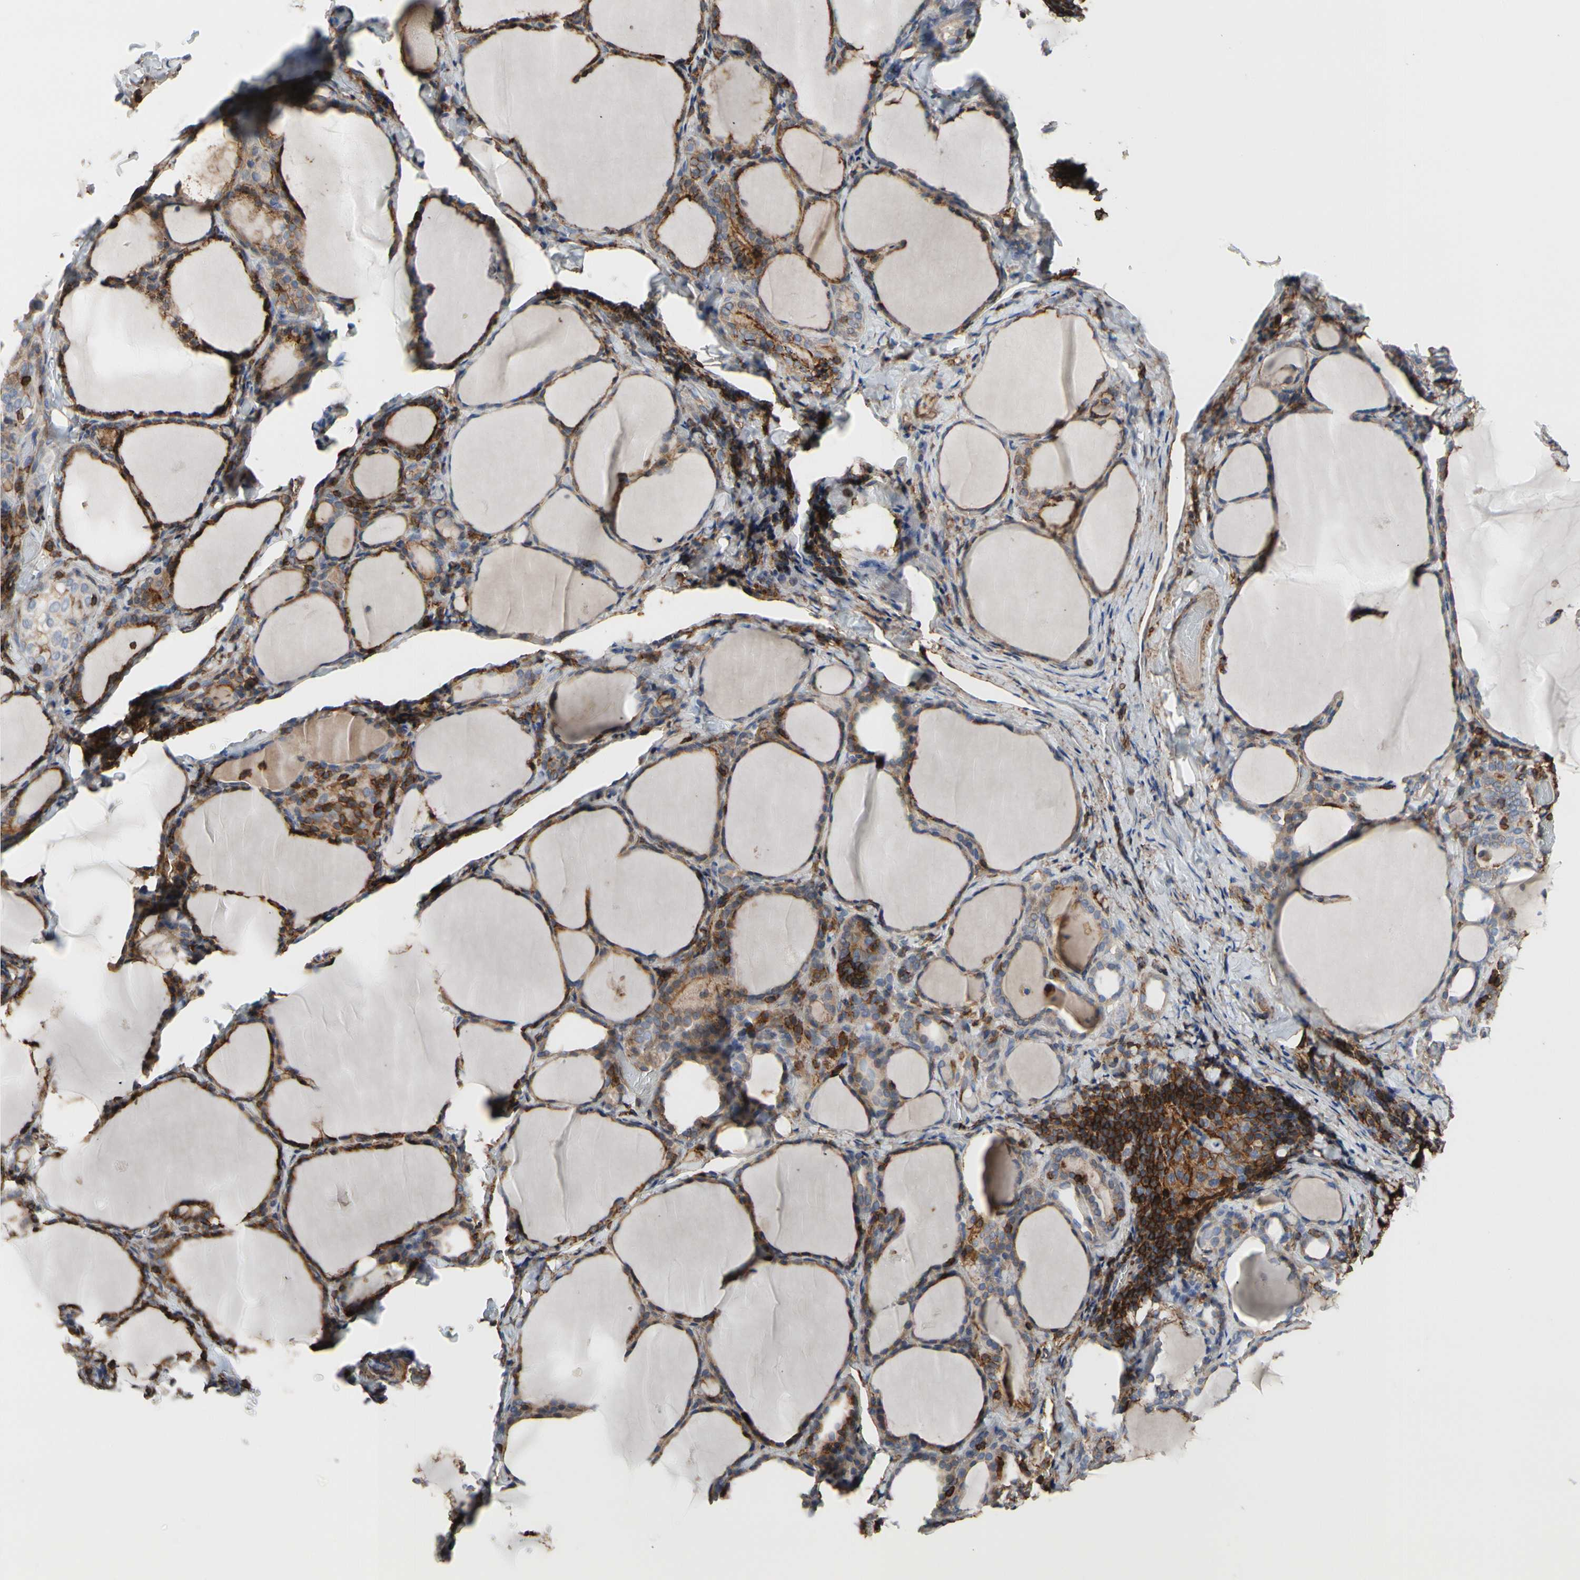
{"staining": {"intensity": "moderate", "quantity": ">75%", "location": "cytoplasmic/membranous"}, "tissue": "thyroid gland", "cell_type": "Glandular cells", "image_type": "normal", "snomed": [{"axis": "morphology", "description": "Normal tissue, NOS"}, {"axis": "morphology", "description": "Papillary adenocarcinoma, NOS"}, {"axis": "topography", "description": "Thyroid gland"}], "caption": "Thyroid gland stained with immunohistochemistry exhibits moderate cytoplasmic/membranous expression in about >75% of glandular cells.", "gene": "ANXA6", "patient": {"sex": "female", "age": 30}}